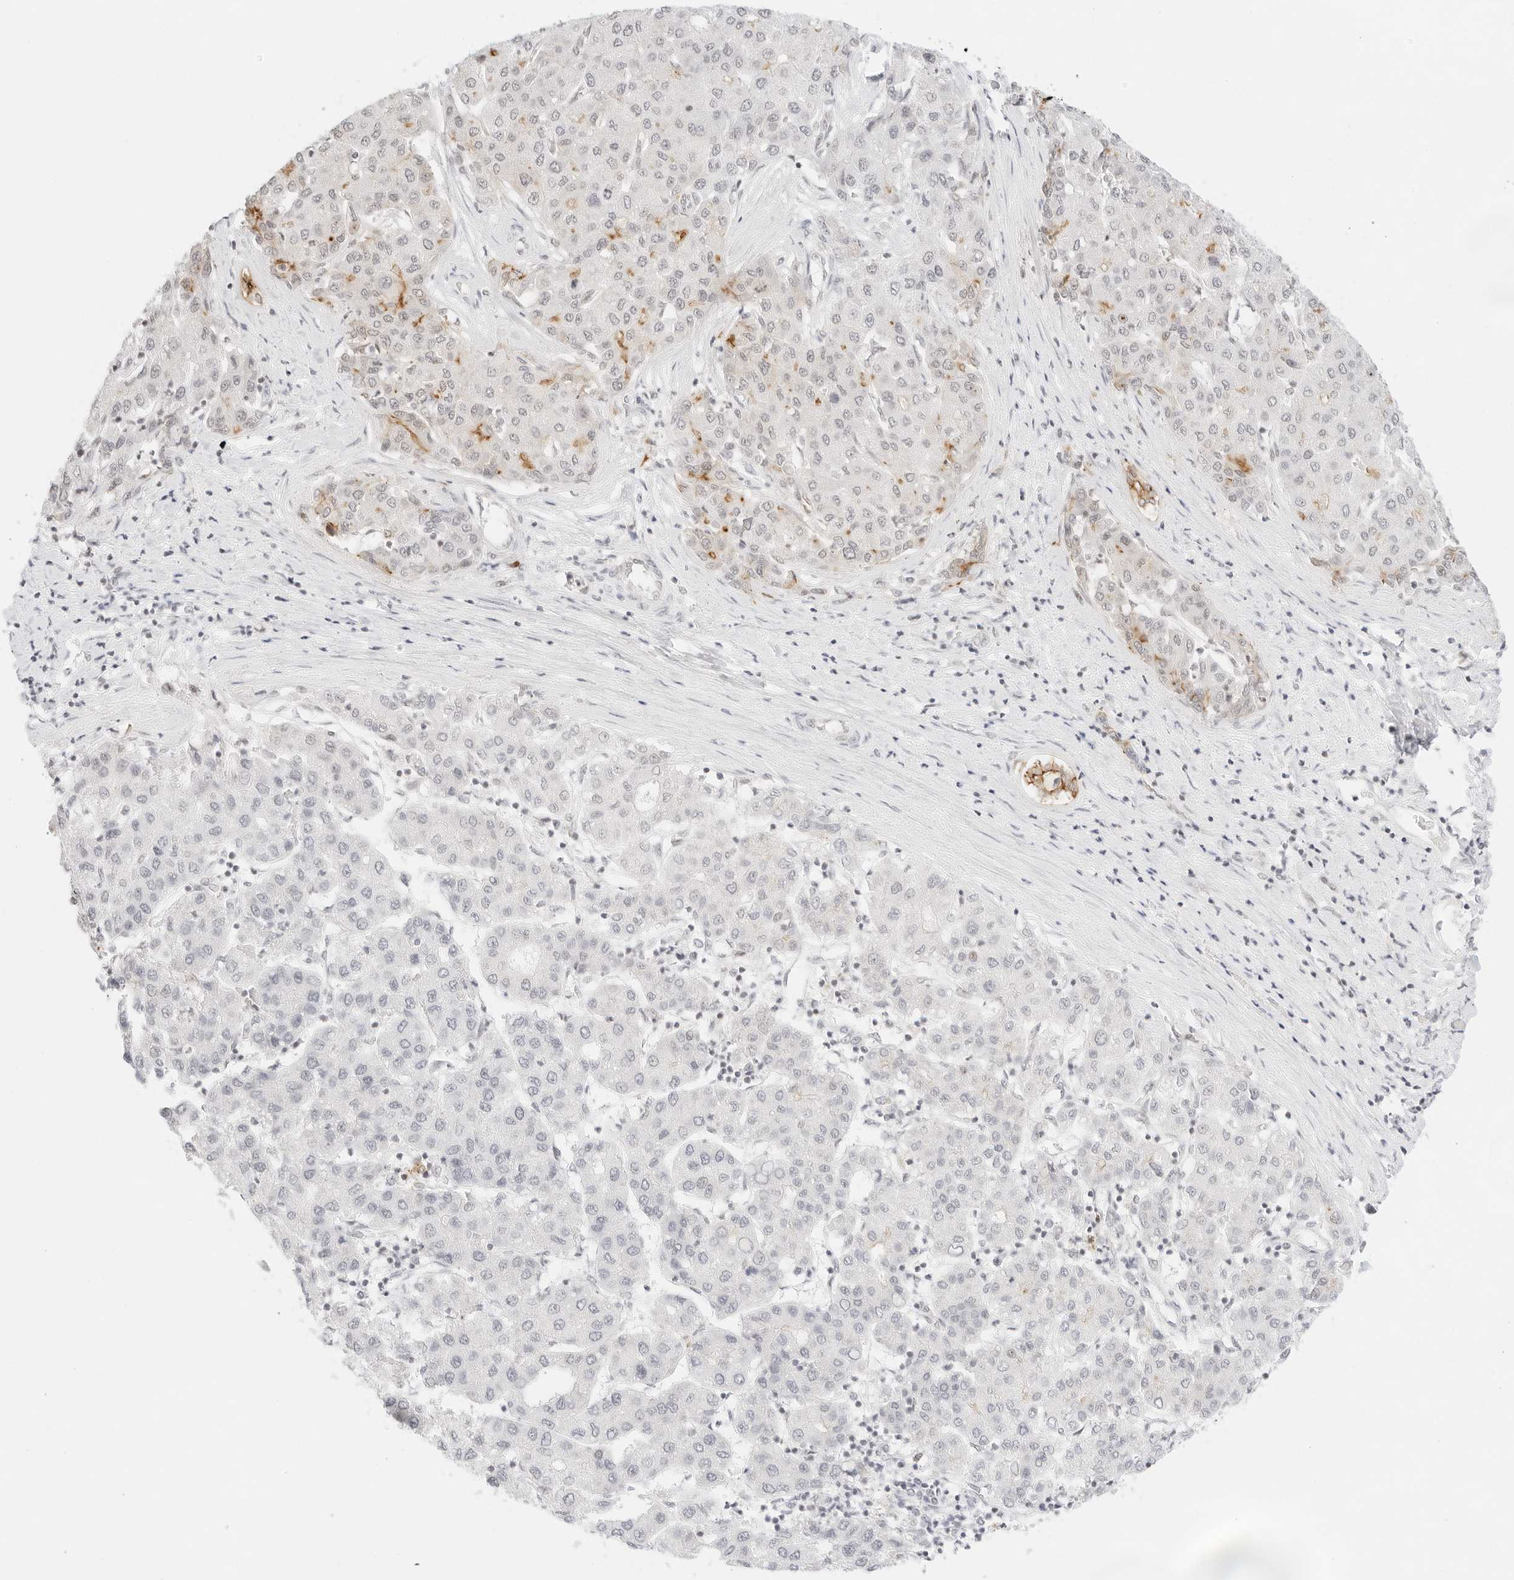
{"staining": {"intensity": "moderate", "quantity": "<25%", "location": "cytoplasmic/membranous"}, "tissue": "liver cancer", "cell_type": "Tumor cells", "image_type": "cancer", "snomed": [{"axis": "morphology", "description": "Carcinoma, Hepatocellular, NOS"}, {"axis": "topography", "description": "Liver"}], "caption": "Human liver cancer stained for a protein (brown) displays moderate cytoplasmic/membranous positive expression in approximately <25% of tumor cells.", "gene": "GNAS", "patient": {"sex": "male", "age": 65}}